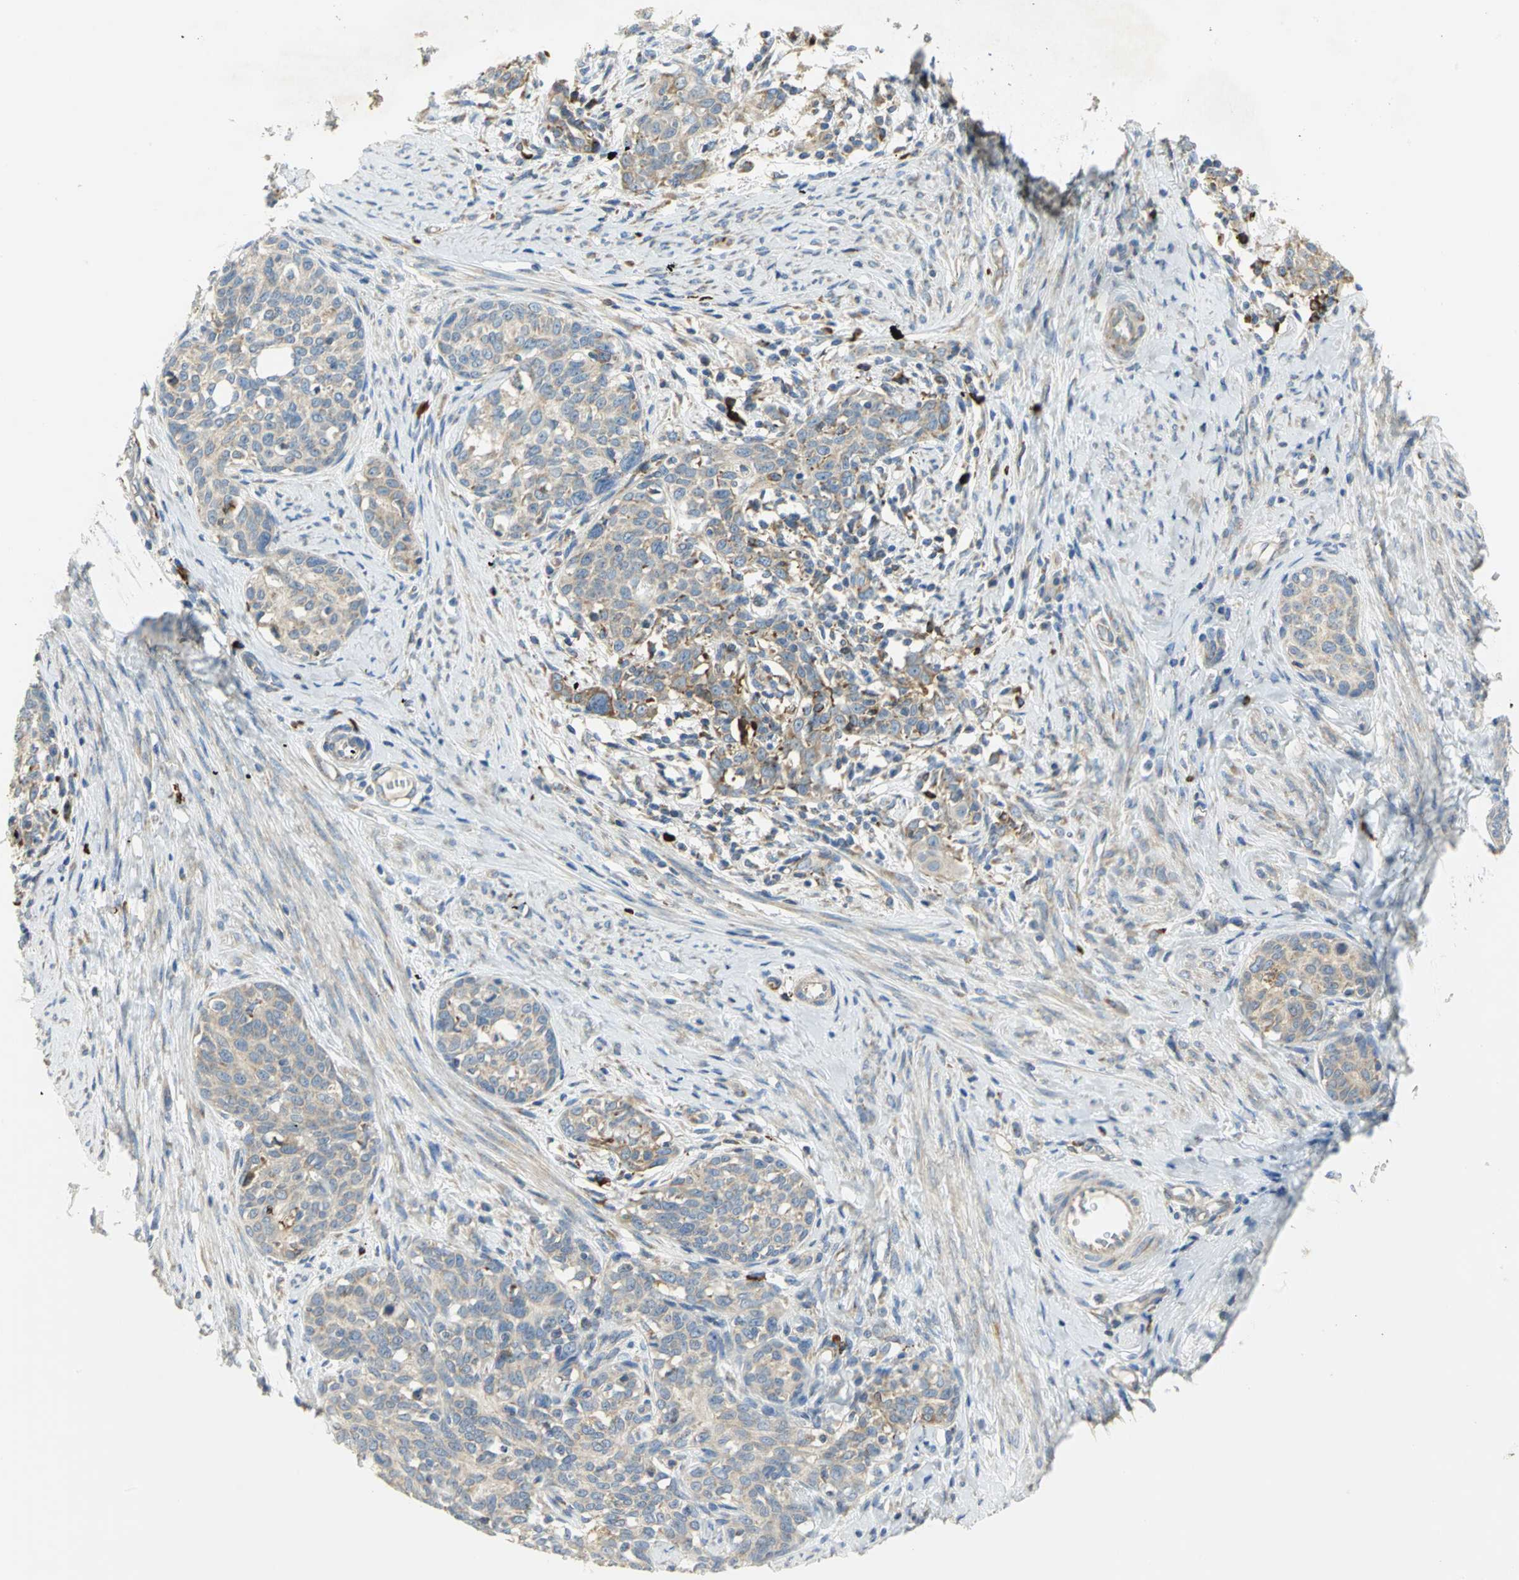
{"staining": {"intensity": "moderate", "quantity": ">75%", "location": "cytoplasmic/membranous"}, "tissue": "cervical cancer", "cell_type": "Tumor cells", "image_type": "cancer", "snomed": [{"axis": "morphology", "description": "Squamous cell carcinoma, NOS"}, {"axis": "morphology", "description": "Adenocarcinoma, NOS"}, {"axis": "topography", "description": "Cervix"}], "caption": "Tumor cells display medium levels of moderate cytoplasmic/membranous staining in about >75% of cells in human cervical cancer (squamous cell carcinoma).", "gene": "TULP4", "patient": {"sex": "female", "age": 52}}